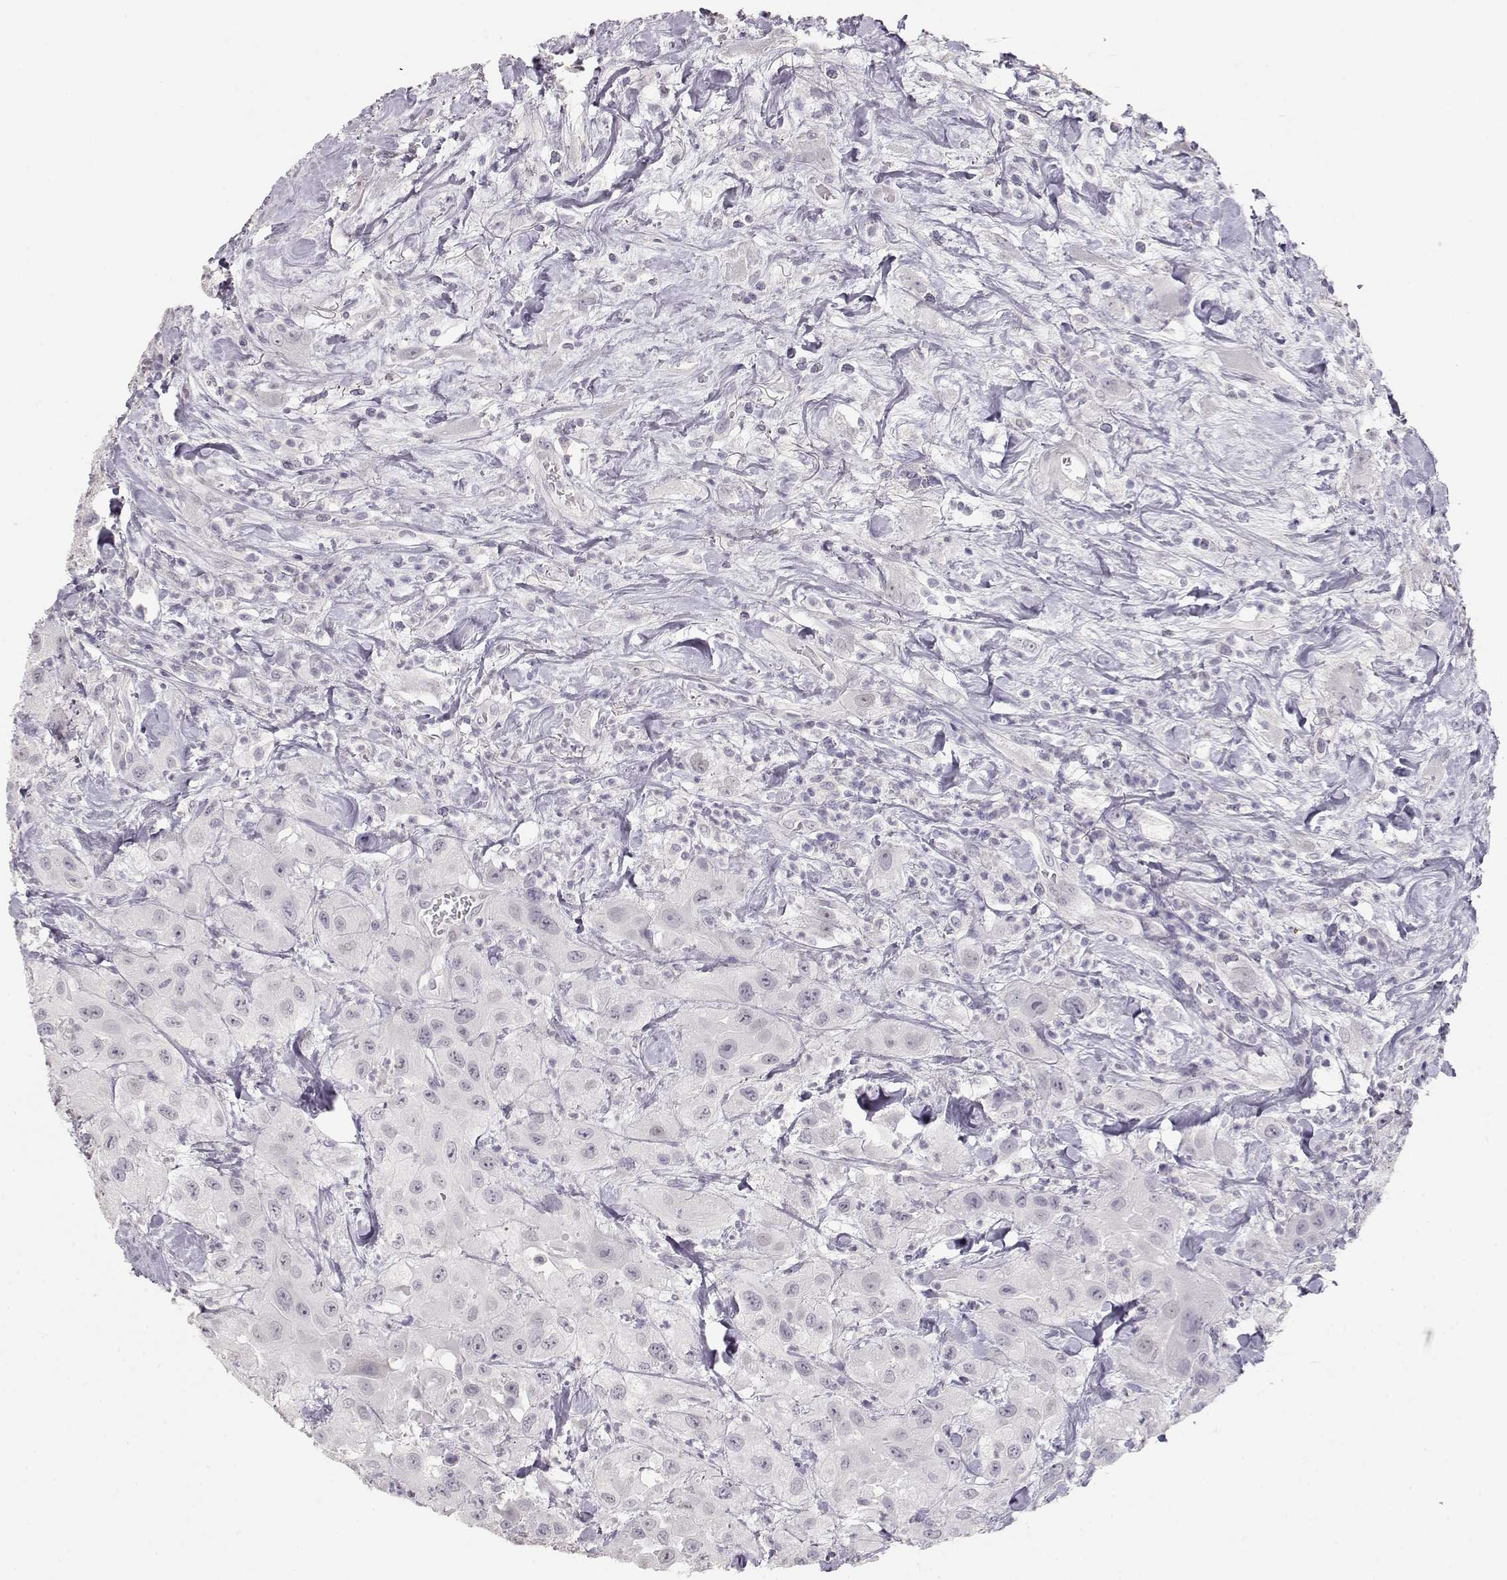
{"staining": {"intensity": "negative", "quantity": "none", "location": "none"}, "tissue": "urothelial cancer", "cell_type": "Tumor cells", "image_type": "cancer", "snomed": [{"axis": "morphology", "description": "Urothelial carcinoma, High grade"}, {"axis": "topography", "description": "Urinary bladder"}], "caption": "The photomicrograph shows no staining of tumor cells in high-grade urothelial carcinoma.", "gene": "TKTL1", "patient": {"sex": "male", "age": 79}}